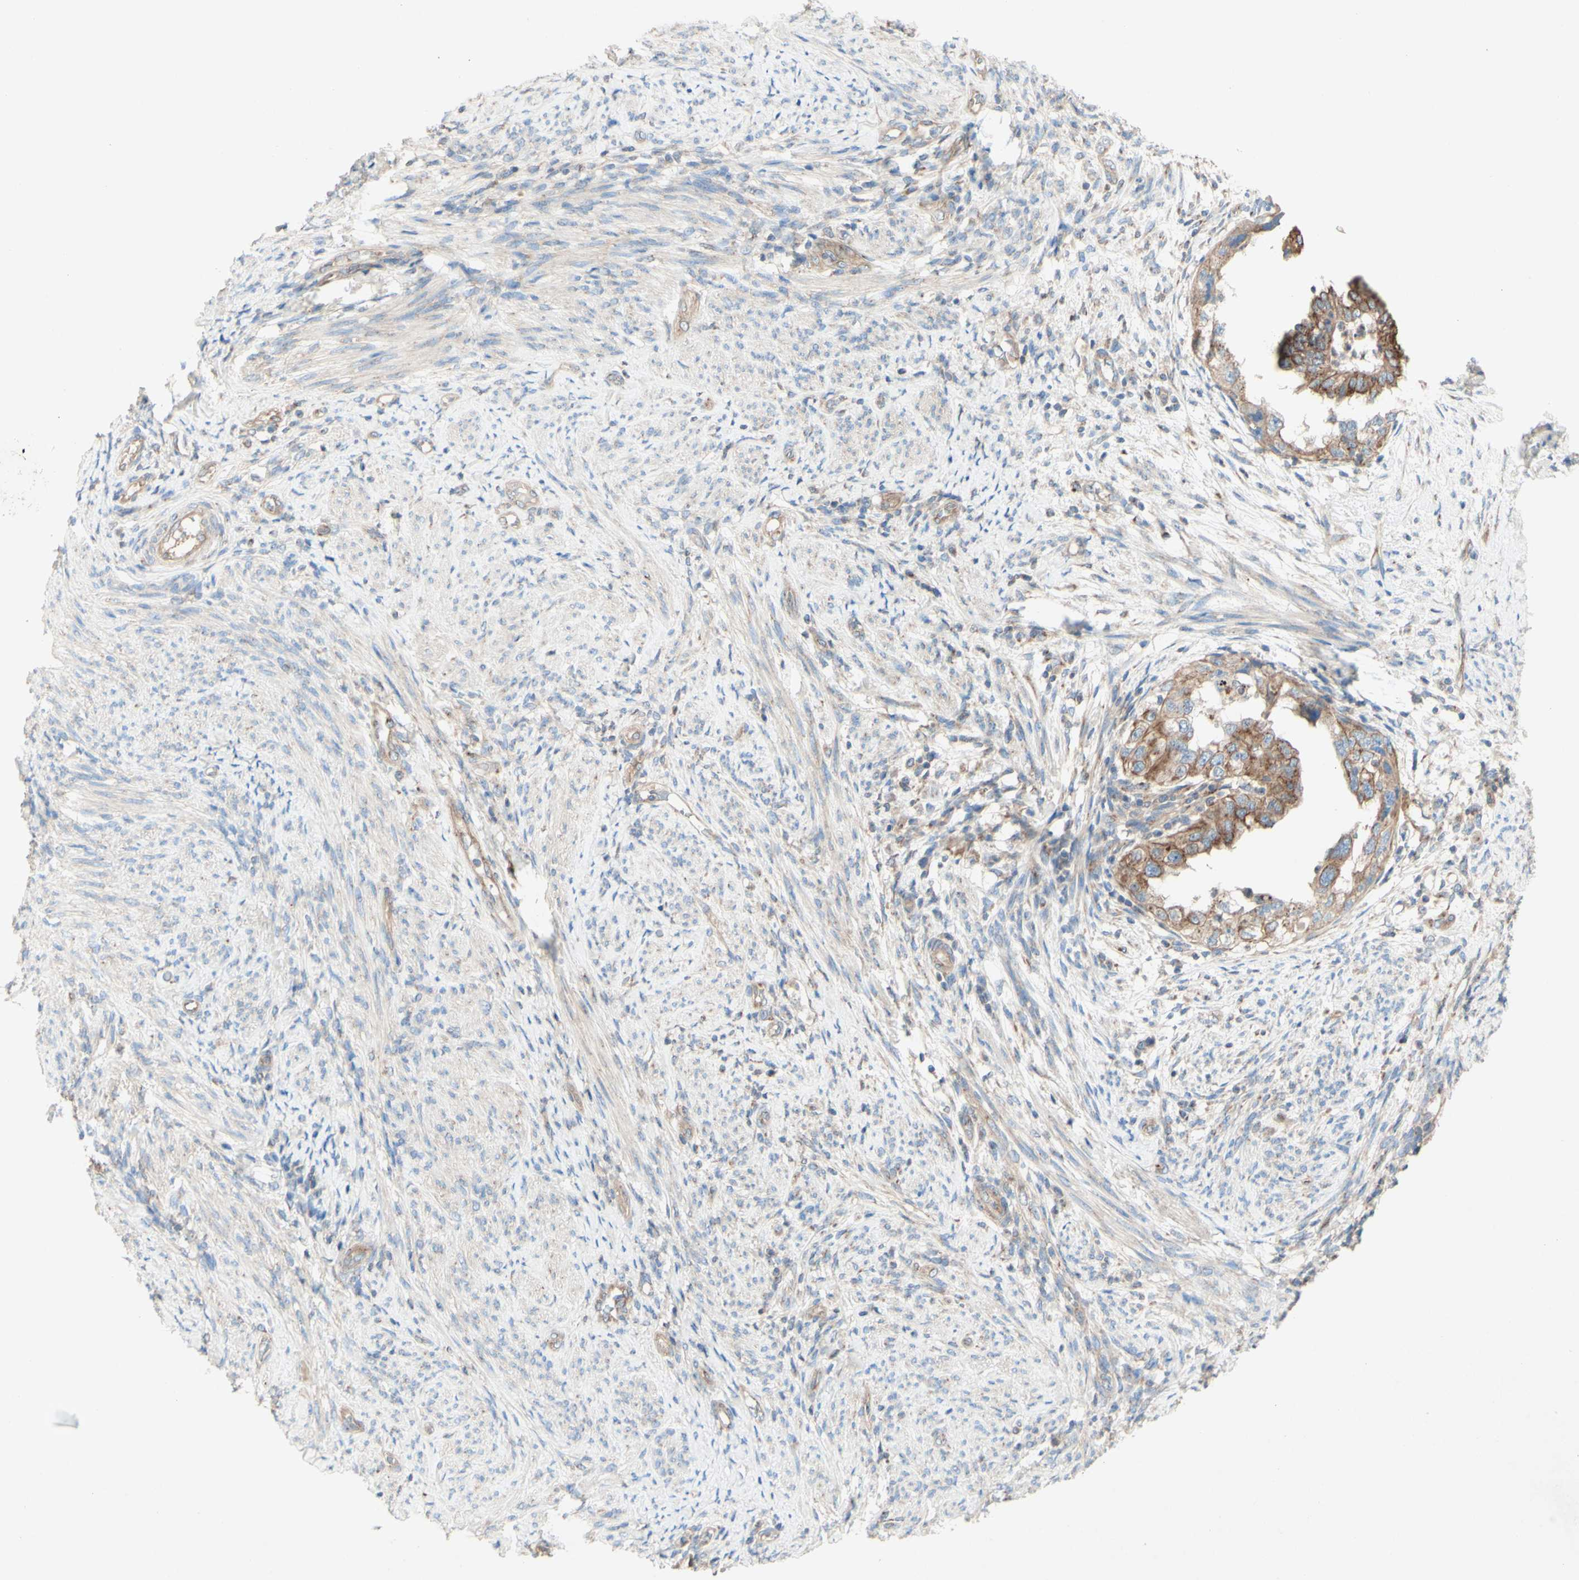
{"staining": {"intensity": "moderate", "quantity": ">75%", "location": "cytoplasmic/membranous"}, "tissue": "endometrial cancer", "cell_type": "Tumor cells", "image_type": "cancer", "snomed": [{"axis": "morphology", "description": "Adenocarcinoma, NOS"}, {"axis": "topography", "description": "Endometrium"}], "caption": "Moderate cytoplasmic/membranous staining is appreciated in about >75% of tumor cells in endometrial adenocarcinoma.", "gene": "MTM1", "patient": {"sex": "female", "age": 85}}